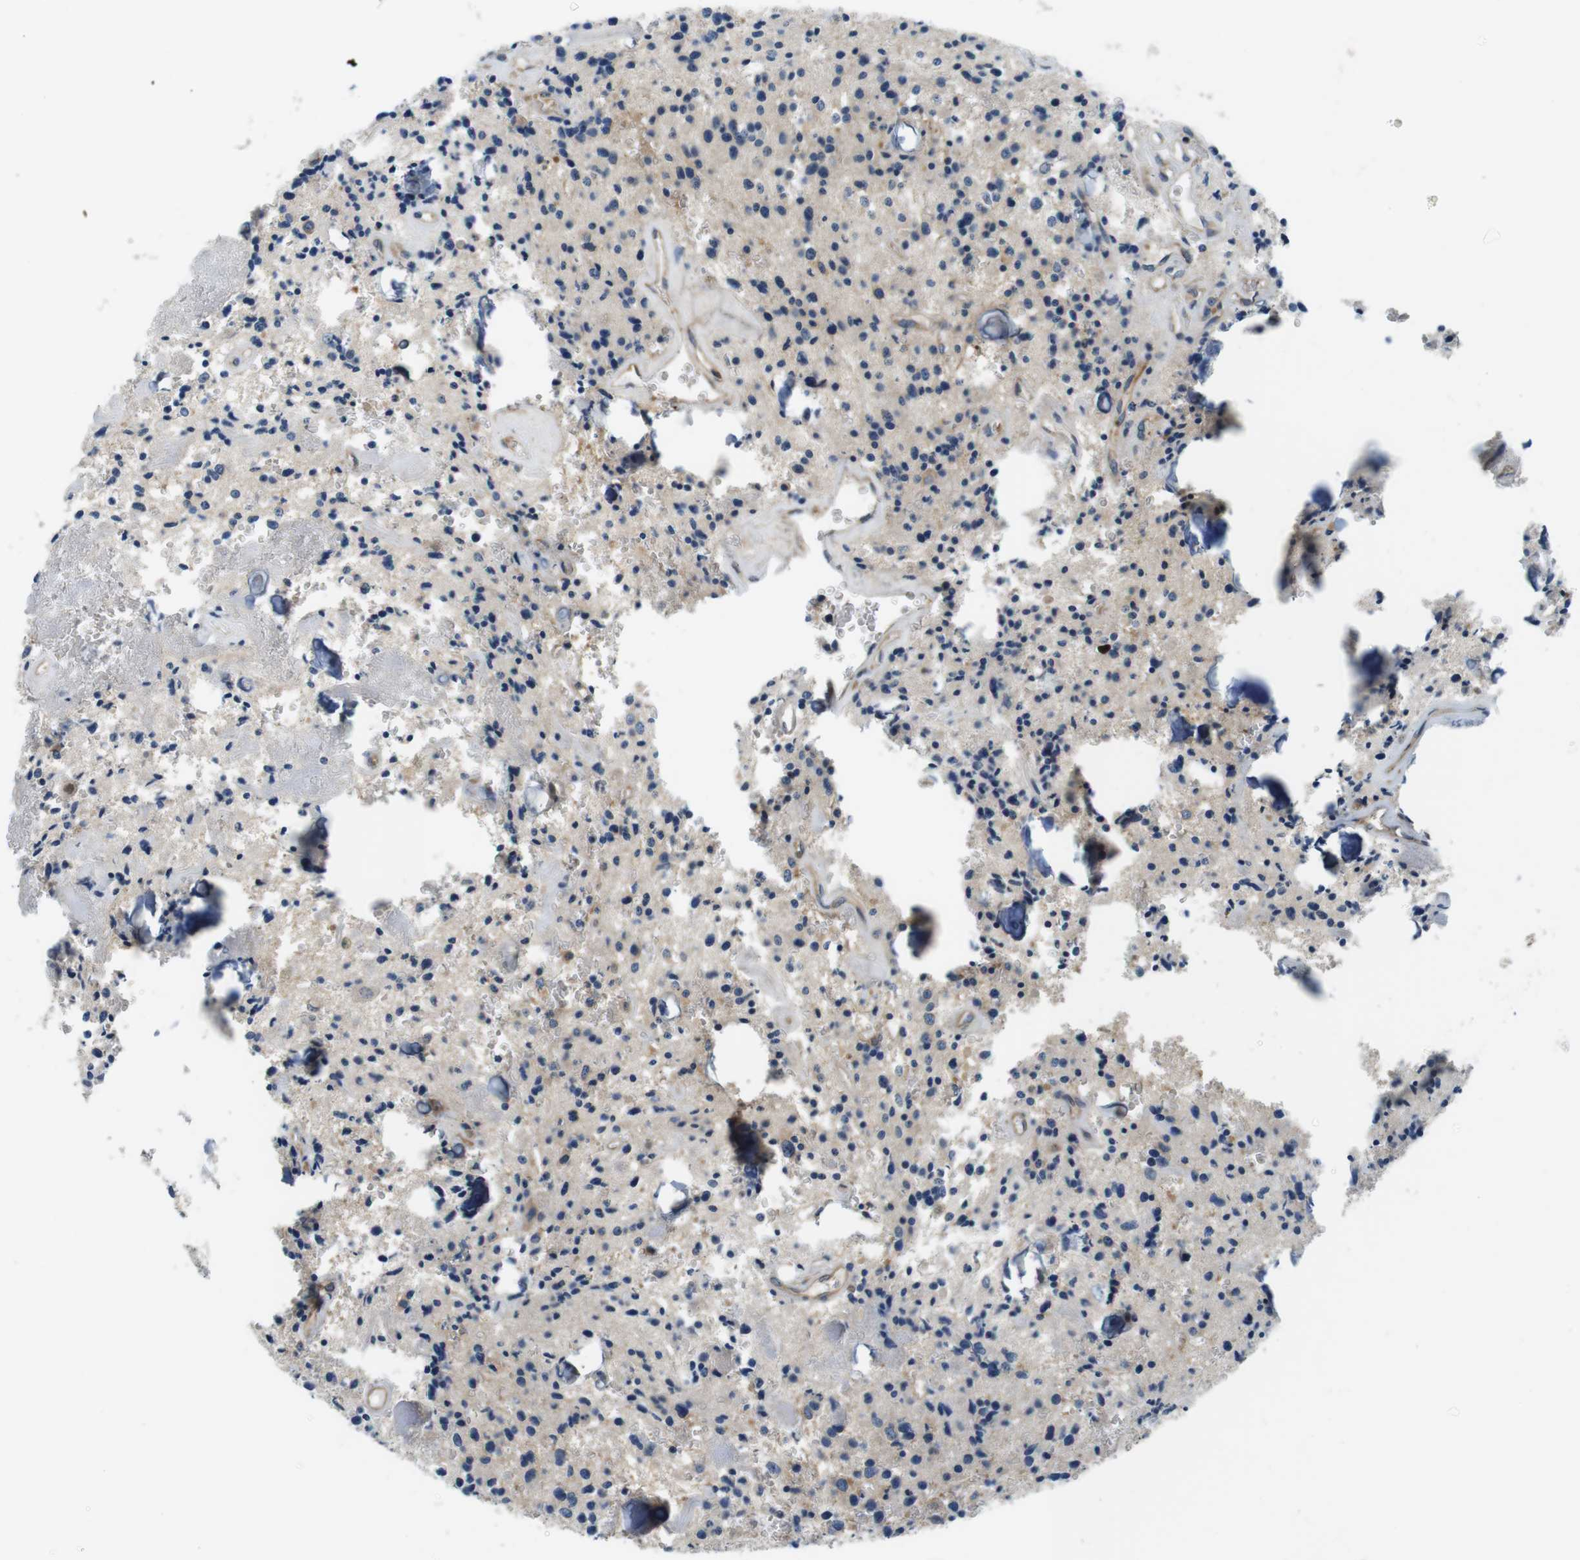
{"staining": {"intensity": "weak", "quantity": "25%-75%", "location": "cytoplasmic/membranous"}, "tissue": "glioma", "cell_type": "Tumor cells", "image_type": "cancer", "snomed": [{"axis": "morphology", "description": "Glioma, malignant, Low grade"}, {"axis": "topography", "description": "Brain"}], "caption": "A low amount of weak cytoplasmic/membranous staining is identified in approximately 25%-75% of tumor cells in glioma tissue. (DAB IHC, brown staining for protein, blue staining for nuclei).", "gene": "EIF2B5", "patient": {"sex": "male", "age": 58}}